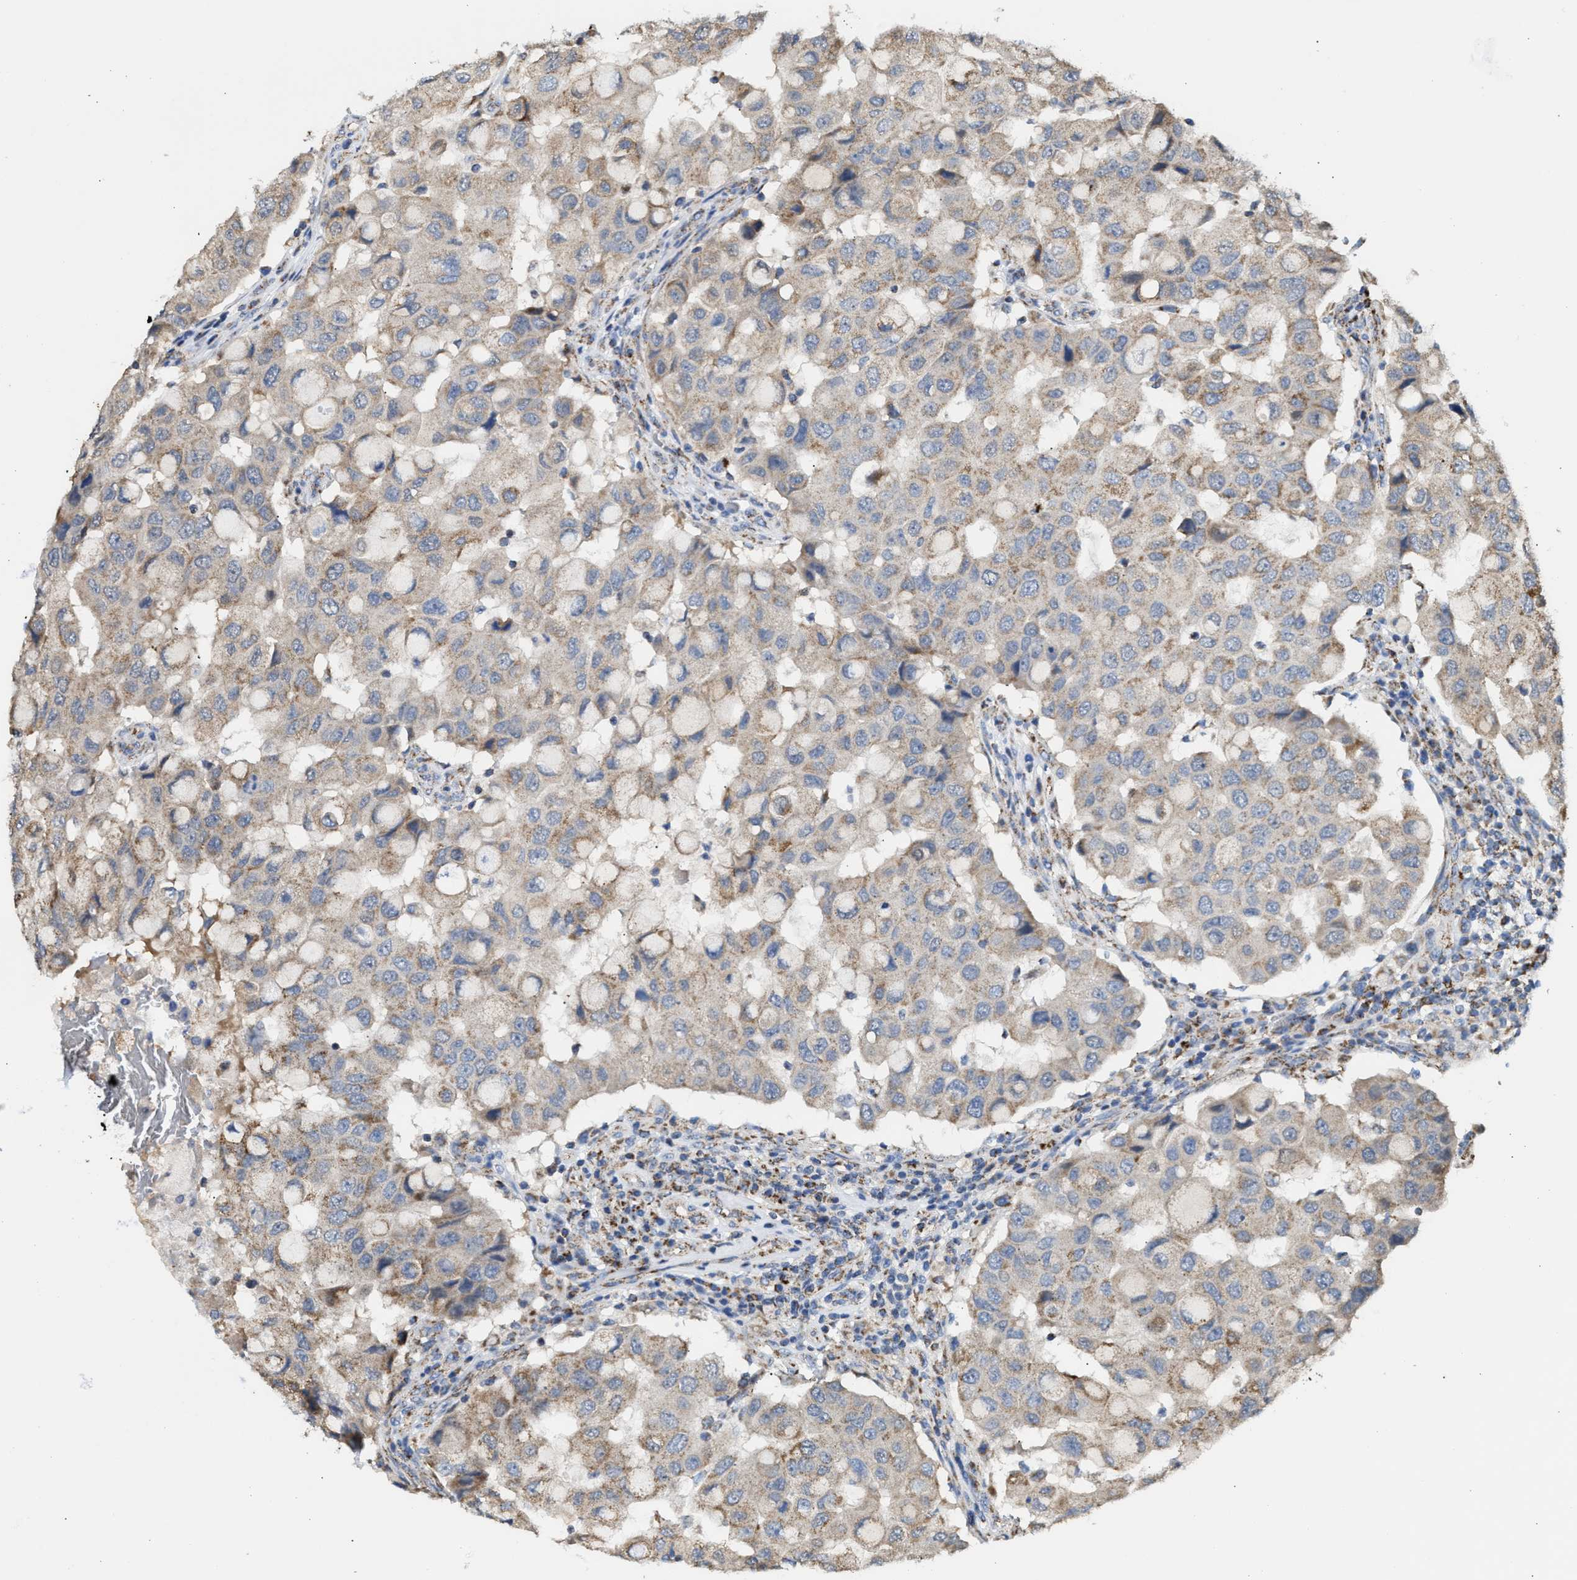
{"staining": {"intensity": "weak", "quantity": ">75%", "location": "cytoplasmic/membranous"}, "tissue": "breast cancer", "cell_type": "Tumor cells", "image_type": "cancer", "snomed": [{"axis": "morphology", "description": "Duct carcinoma"}, {"axis": "topography", "description": "Breast"}], "caption": "A photomicrograph showing weak cytoplasmic/membranous positivity in approximately >75% of tumor cells in breast cancer (intraductal carcinoma), as visualized by brown immunohistochemical staining.", "gene": "MECR", "patient": {"sex": "female", "age": 27}}